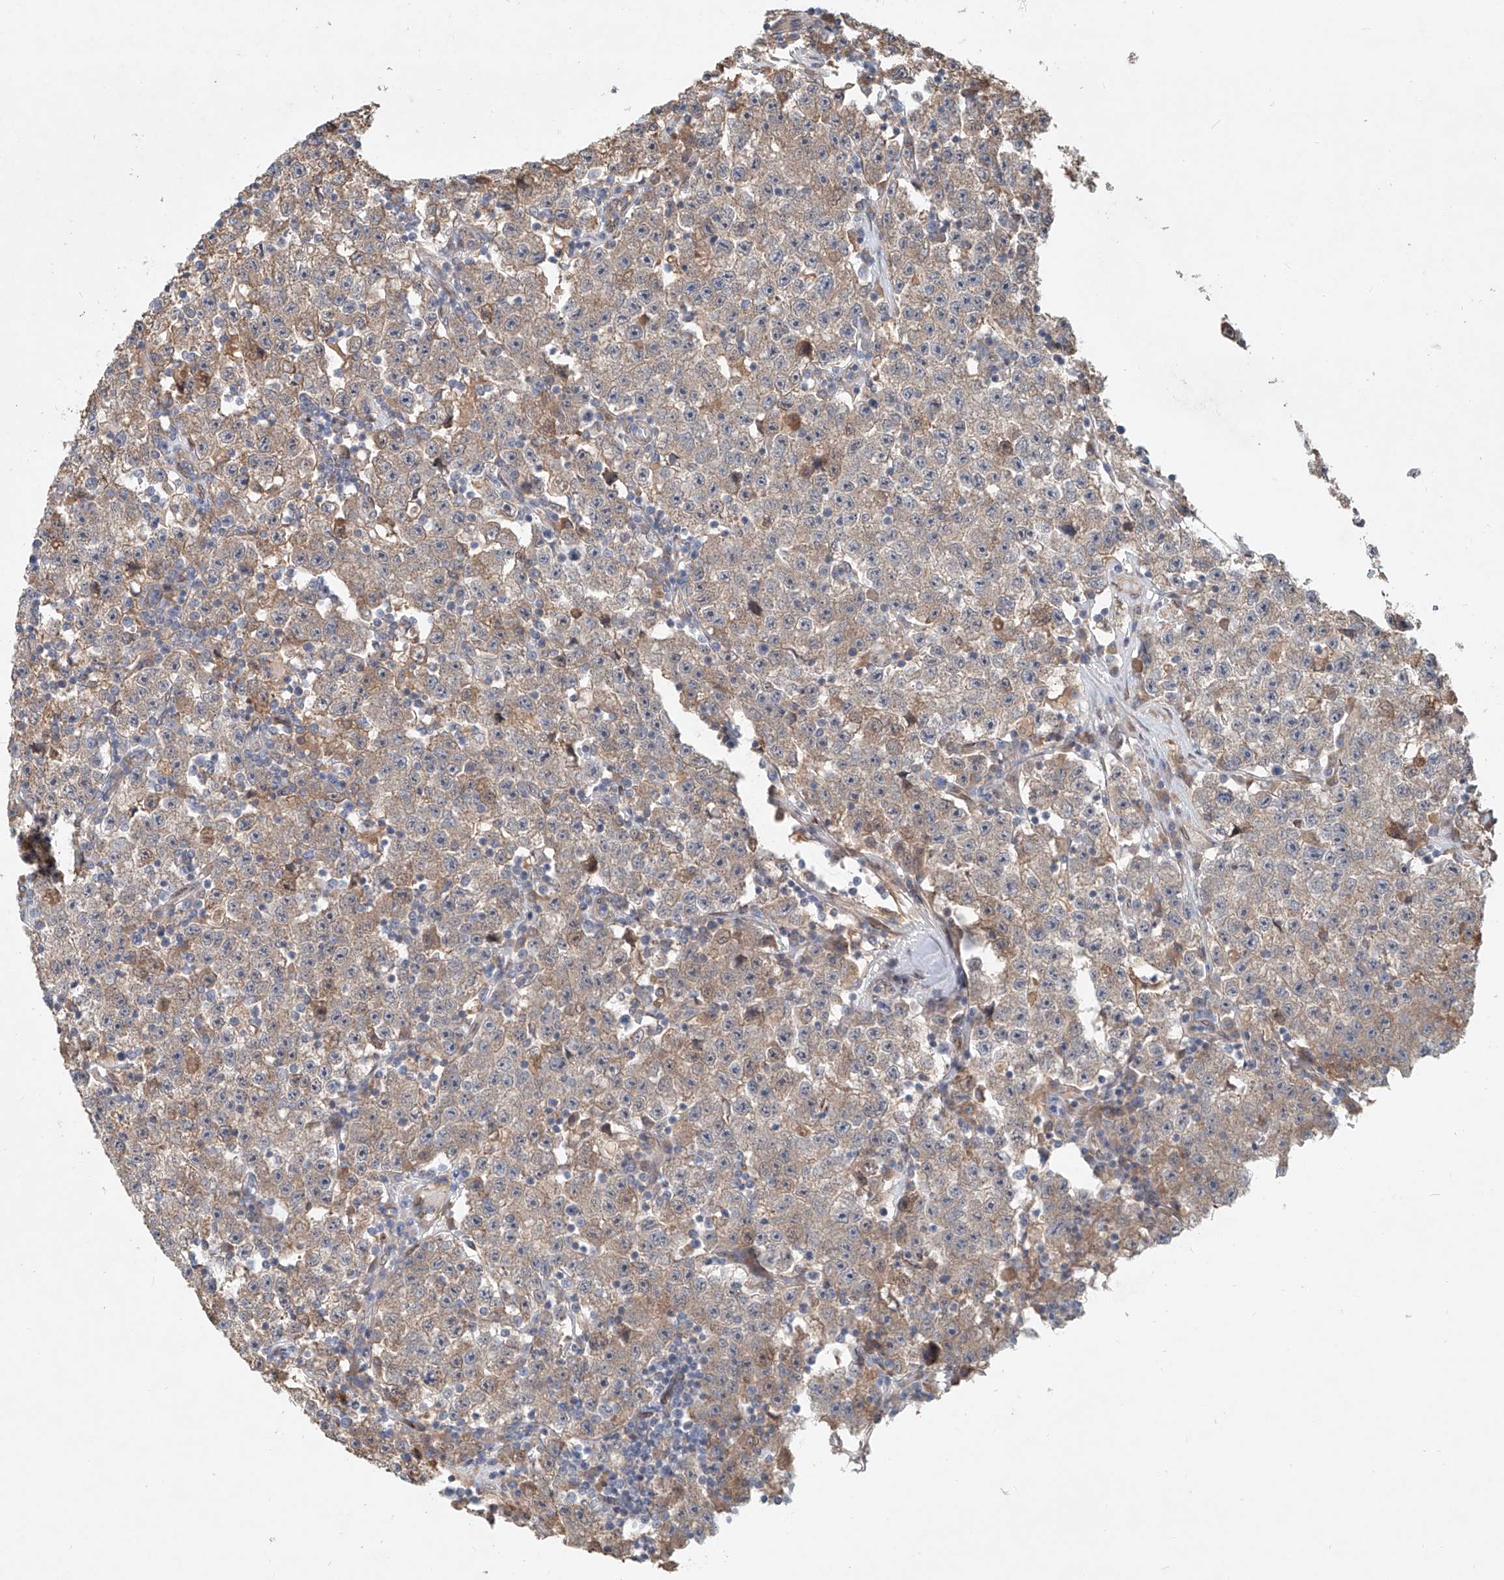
{"staining": {"intensity": "weak", "quantity": "25%-75%", "location": "cytoplasmic/membranous"}, "tissue": "testis cancer", "cell_type": "Tumor cells", "image_type": "cancer", "snomed": [{"axis": "morphology", "description": "Seminoma, NOS"}, {"axis": "topography", "description": "Testis"}], "caption": "Immunohistochemical staining of testis seminoma reveals low levels of weak cytoplasmic/membranous positivity in about 25%-75% of tumor cells.", "gene": "SASH1", "patient": {"sex": "male", "age": 22}}